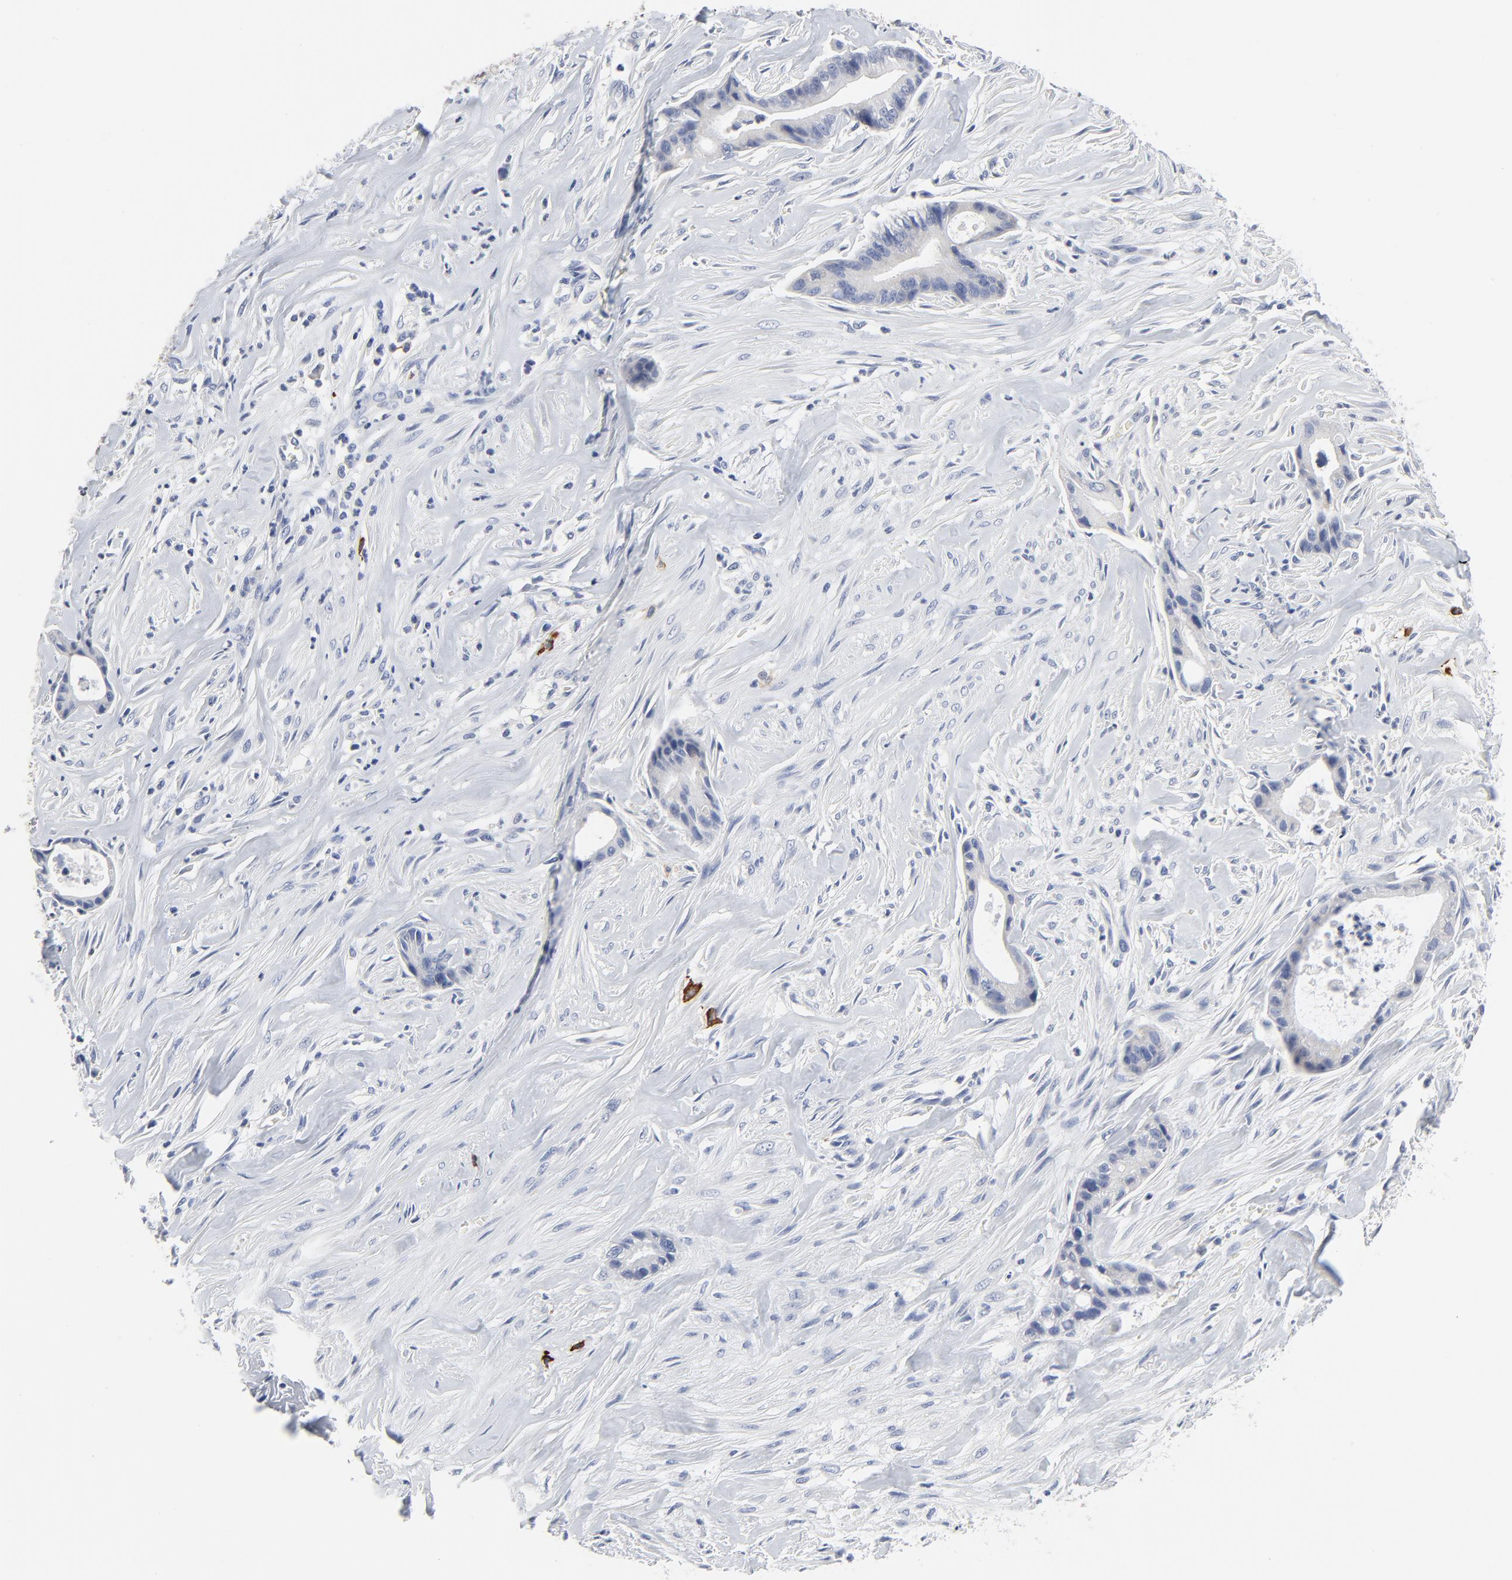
{"staining": {"intensity": "negative", "quantity": "none", "location": "none"}, "tissue": "liver cancer", "cell_type": "Tumor cells", "image_type": "cancer", "snomed": [{"axis": "morphology", "description": "Cholangiocarcinoma"}, {"axis": "topography", "description": "Liver"}], "caption": "A micrograph of human liver cancer is negative for staining in tumor cells.", "gene": "FBXL5", "patient": {"sex": "female", "age": 55}}